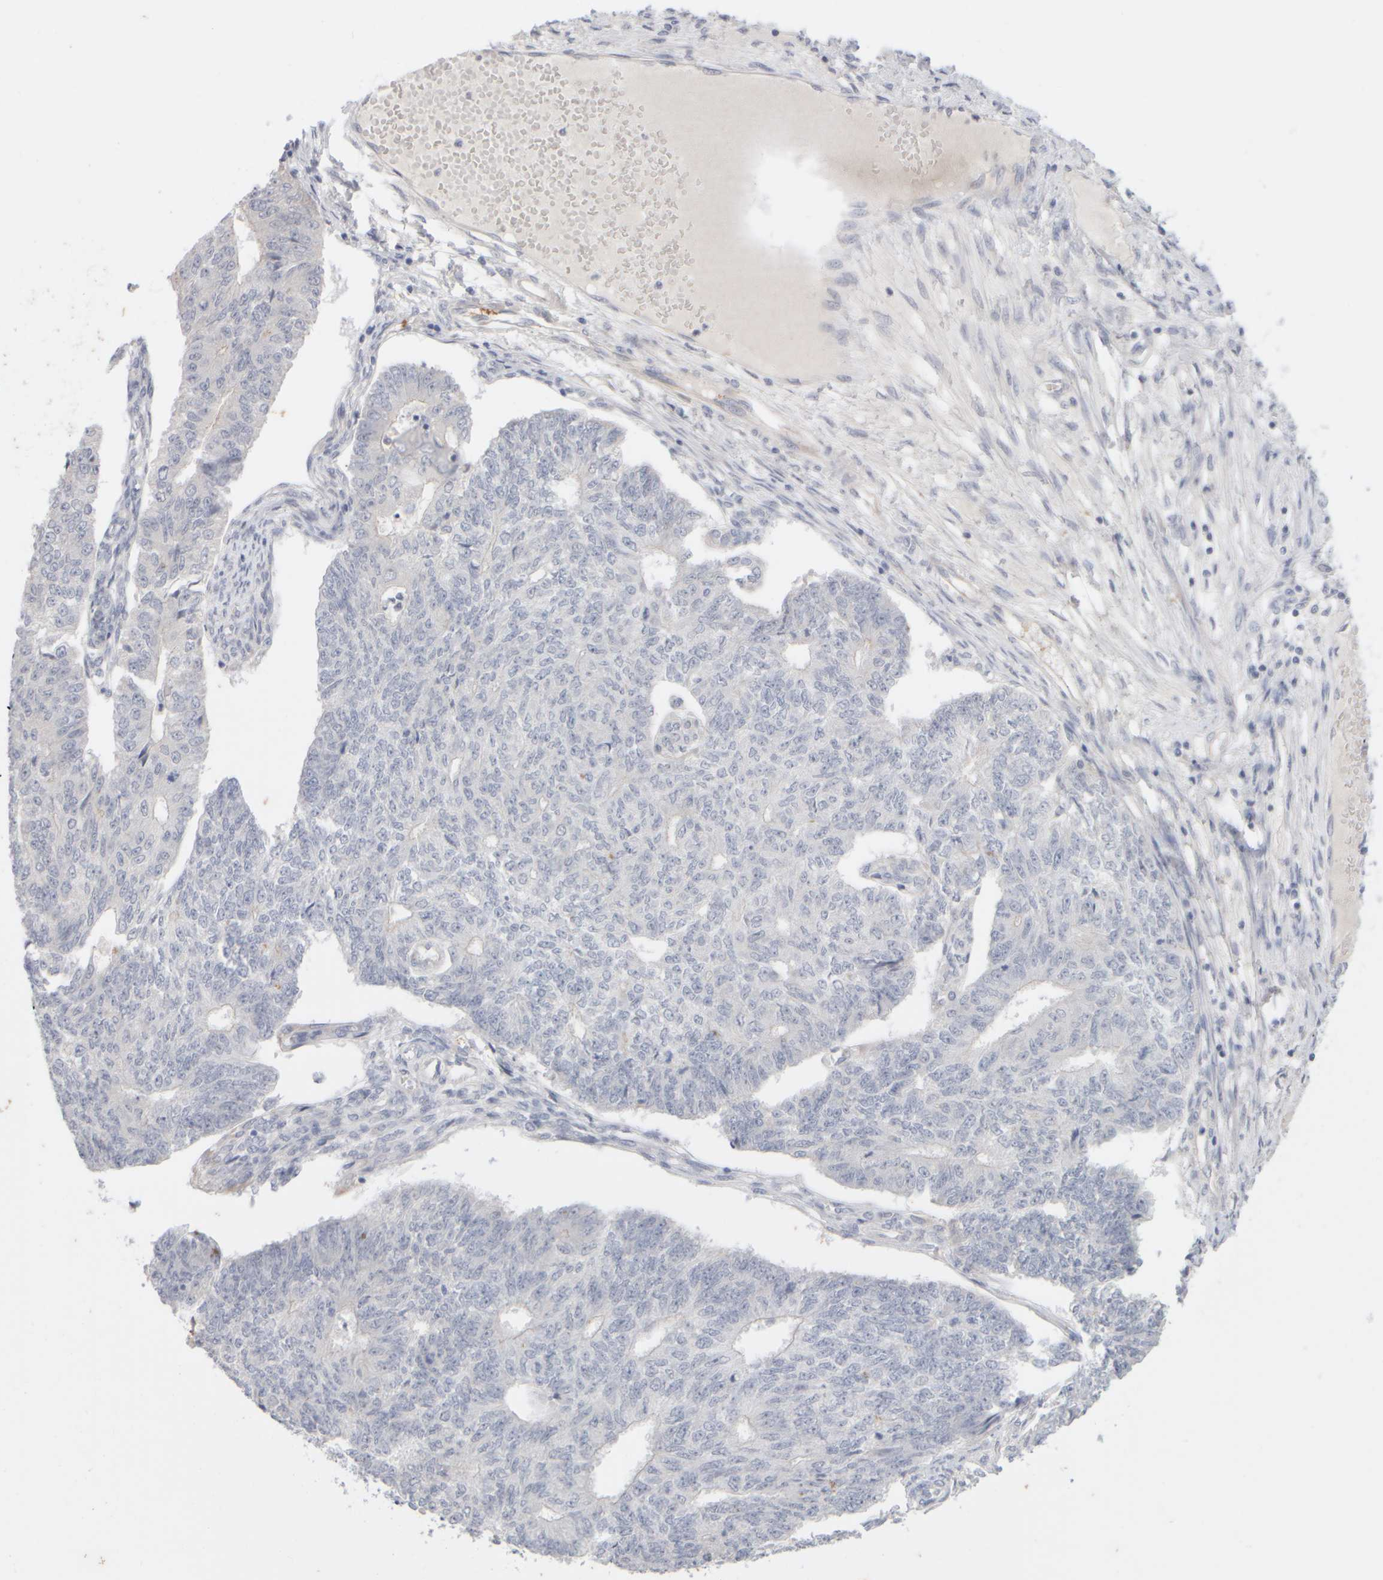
{"staining": {"intensity": "negative", "quantity": "none", "location": "none"}, "tissue": "endometrial cancer", "cell_type": "Tumor cells", "image_type": "cancer", "snomed": [{"axis": "morphology", "description": "Adenocarcinoma, NOS"}, {"axis": "topography", "description": "Endometrium"}], "caption": "Image shows no protein staining in tumor cells of endometrial adenocarcinoma tissue.", "gene": "GOPC", "patient": {"sex": "female", "age": 32}}